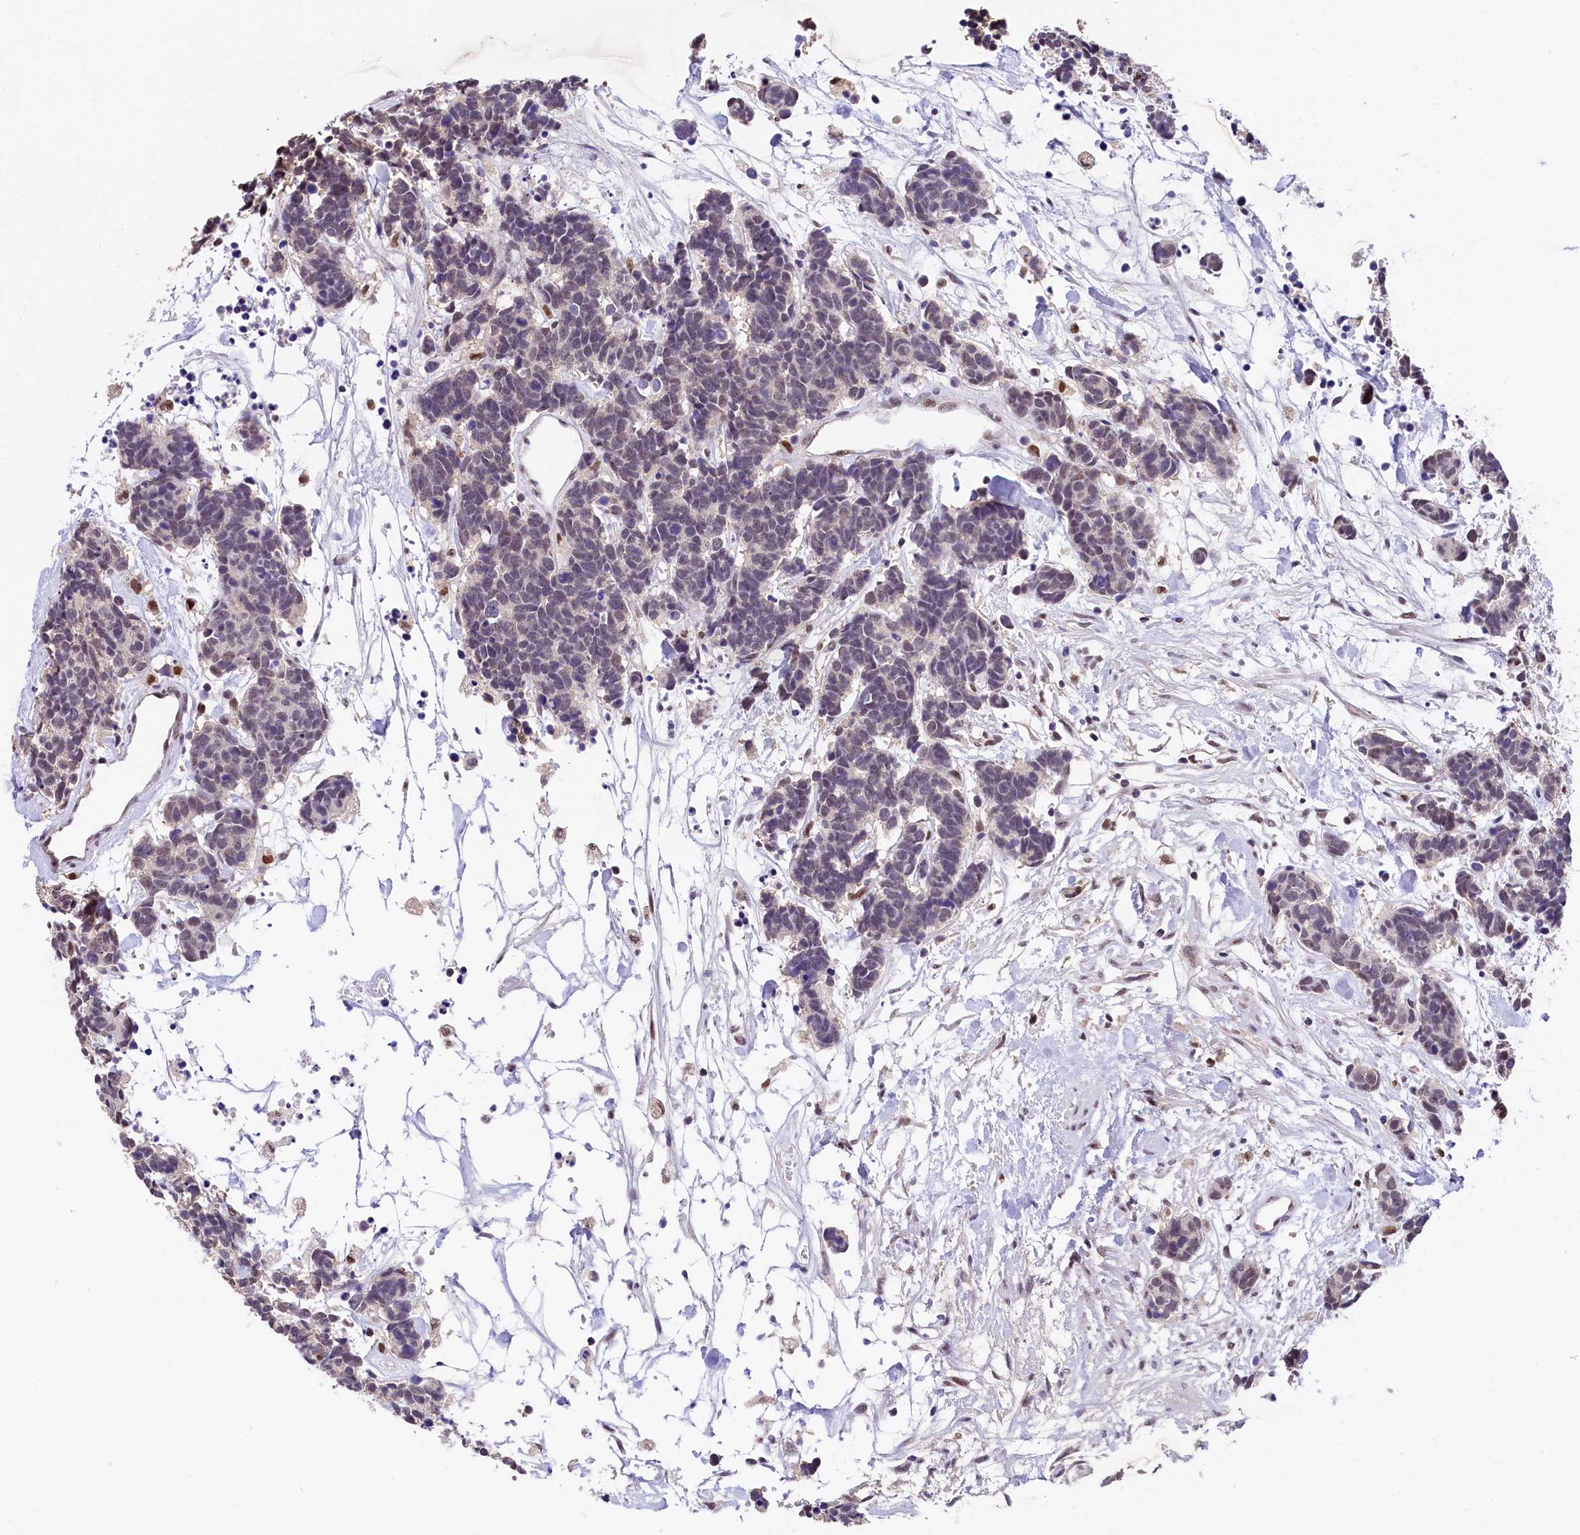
{"staining": {"intensity": "weak", "quantity": "25%-75%", "location": "nuclear"}, "tissue": "carcinoid", "cell_type": "Tumor cells", "image_type": "cancer", "snomed": [{"axis": "morphology", "description": "Carcinoma, NOS"}, {"axis": "morphology", "description": "Carcinoid, malignant, NOS"}, {"axis": "topography", "description": "Urinary bladder"}], "caption": "Immunohistochemistry histopathology image of human carcinoid stained for a protein (brown), which exhibits low levels of weak nuclear staining in approximately 25%-75% of tumor cells.", "gene": "HECTD4", "patient": {"sex": "male", "age": 57}}